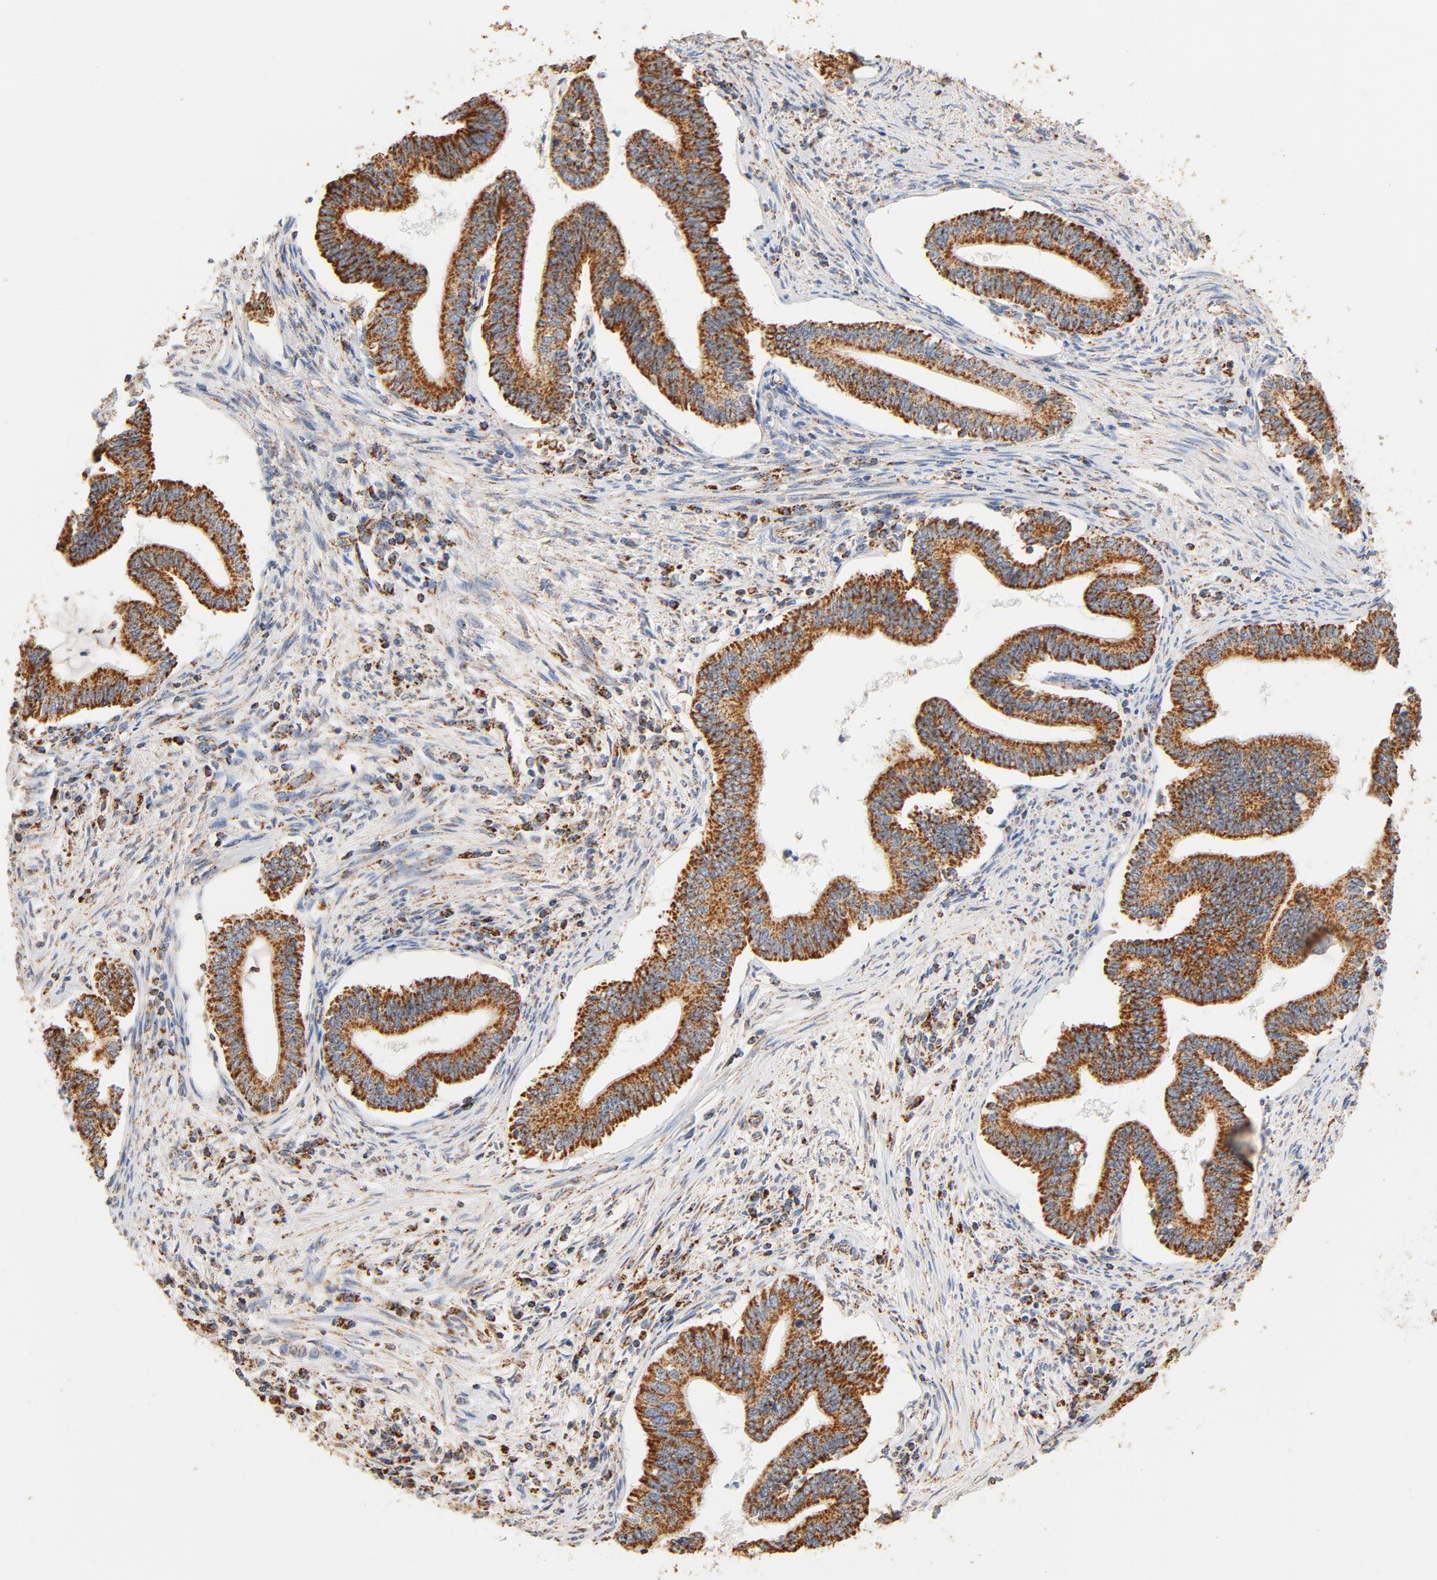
{"staining": {"intensity": "strong", "quantity": ">75%", "location": "cytoplasmic/membranous"}, "tissue": "cervical cancer", "cell_type": "Tumor cells", "image_type": "cancer", "snomed": [{"axis": "morphology", "description": "Adenocarcinoma, NOS"}, {"axis": "topography", "description": "Cervix"}], "caption": "An immunohistochemistry (IHC) micrograph of neoplastic tissue is shown. Protein staining in brown labels strong cytoplasmic/membranous positivity in cervical cancer within tumor cells.", "gene": "COX4I1", "patient": {"sex": "female", "age": 36}}